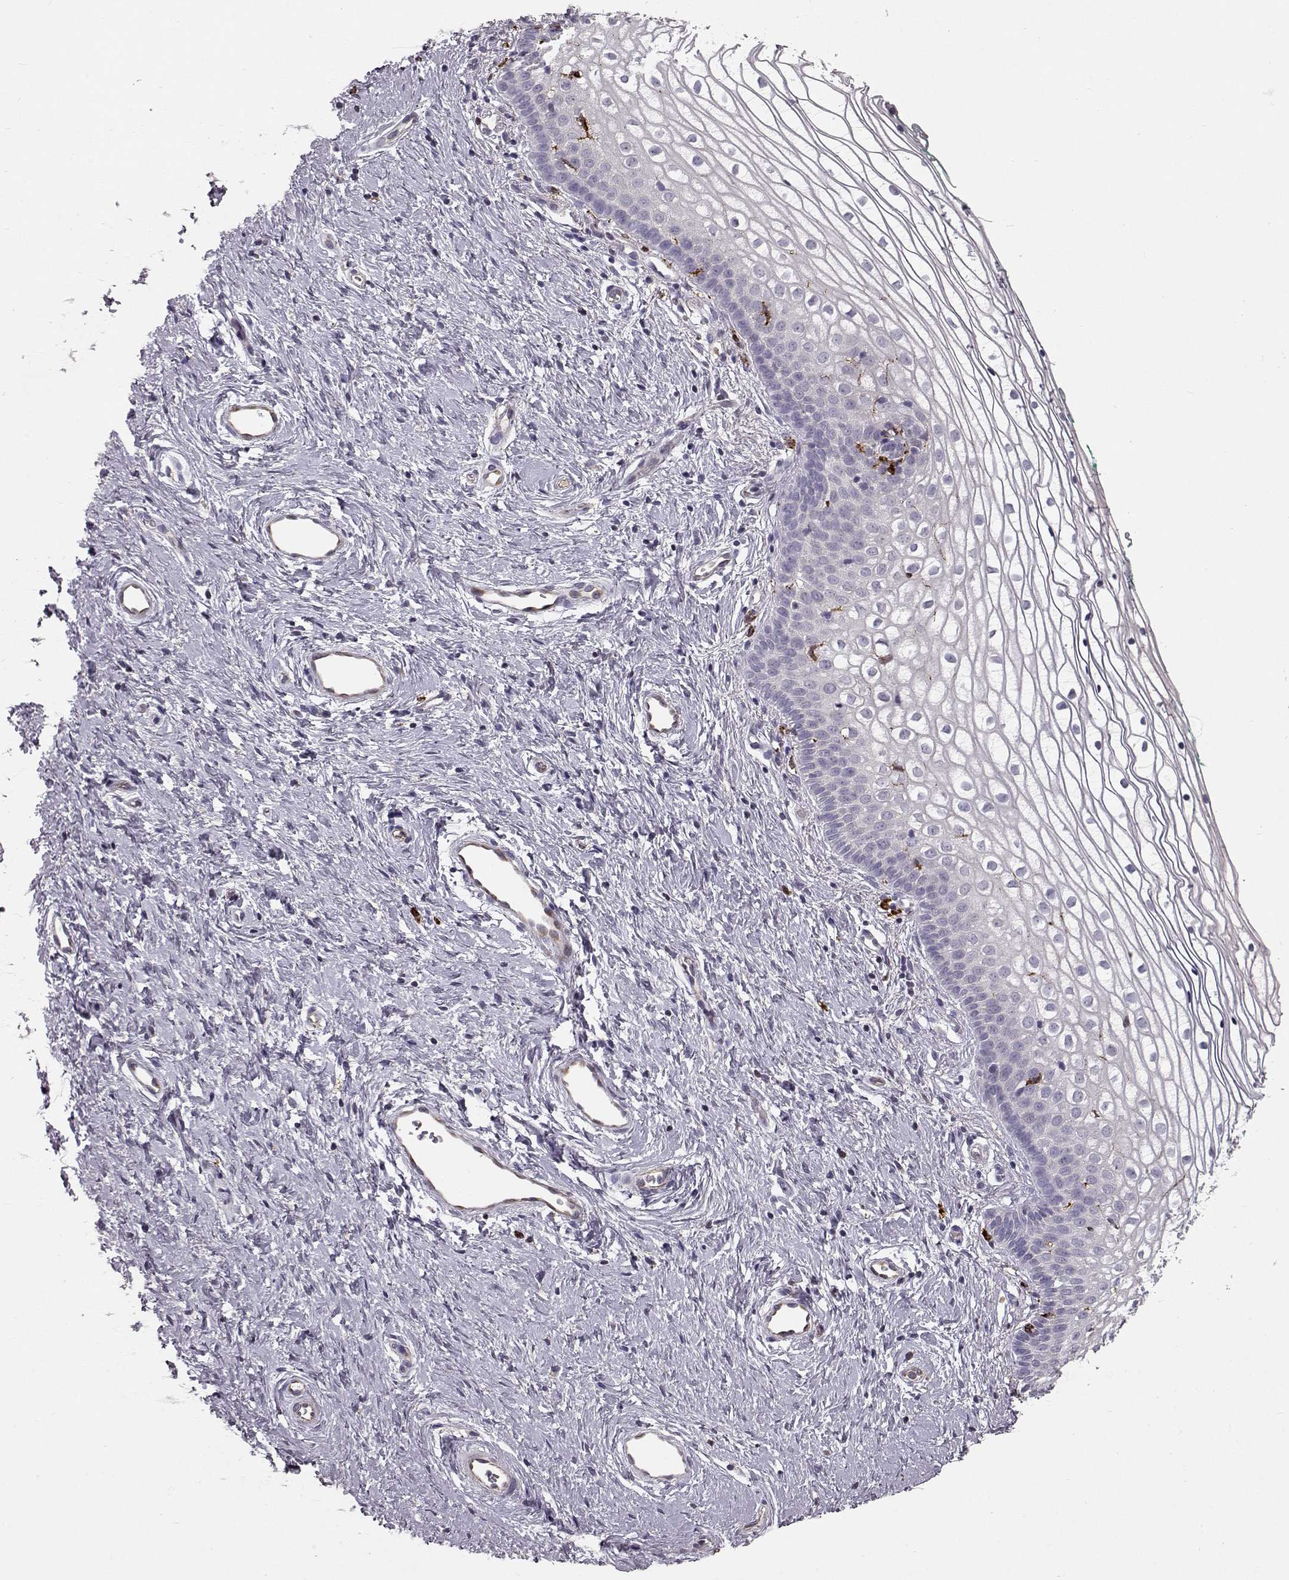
{"staining": {"intensity": "negative", "quantity": "none", "location": "none"}, "tissue": "vagina", "cell_type": "Squamous epithelial cells", "image_type": "normal", "snomed": [{"axis": "morphology", "description": "Normal tissue, NOS"}, {"axis": "topography", "description": "Vagina"}], "caption": "Protein analysis of unremarkable vagina exhibits no significant expression in squamous epithelial cells. The staining was performed using DAB to visualize the protein expression in brown, while the nuclei were stained in blue with hematoxylin (Magnification: 20x).", "gene": "CCNF", "patient": {"sex": "female", "age": 36}}